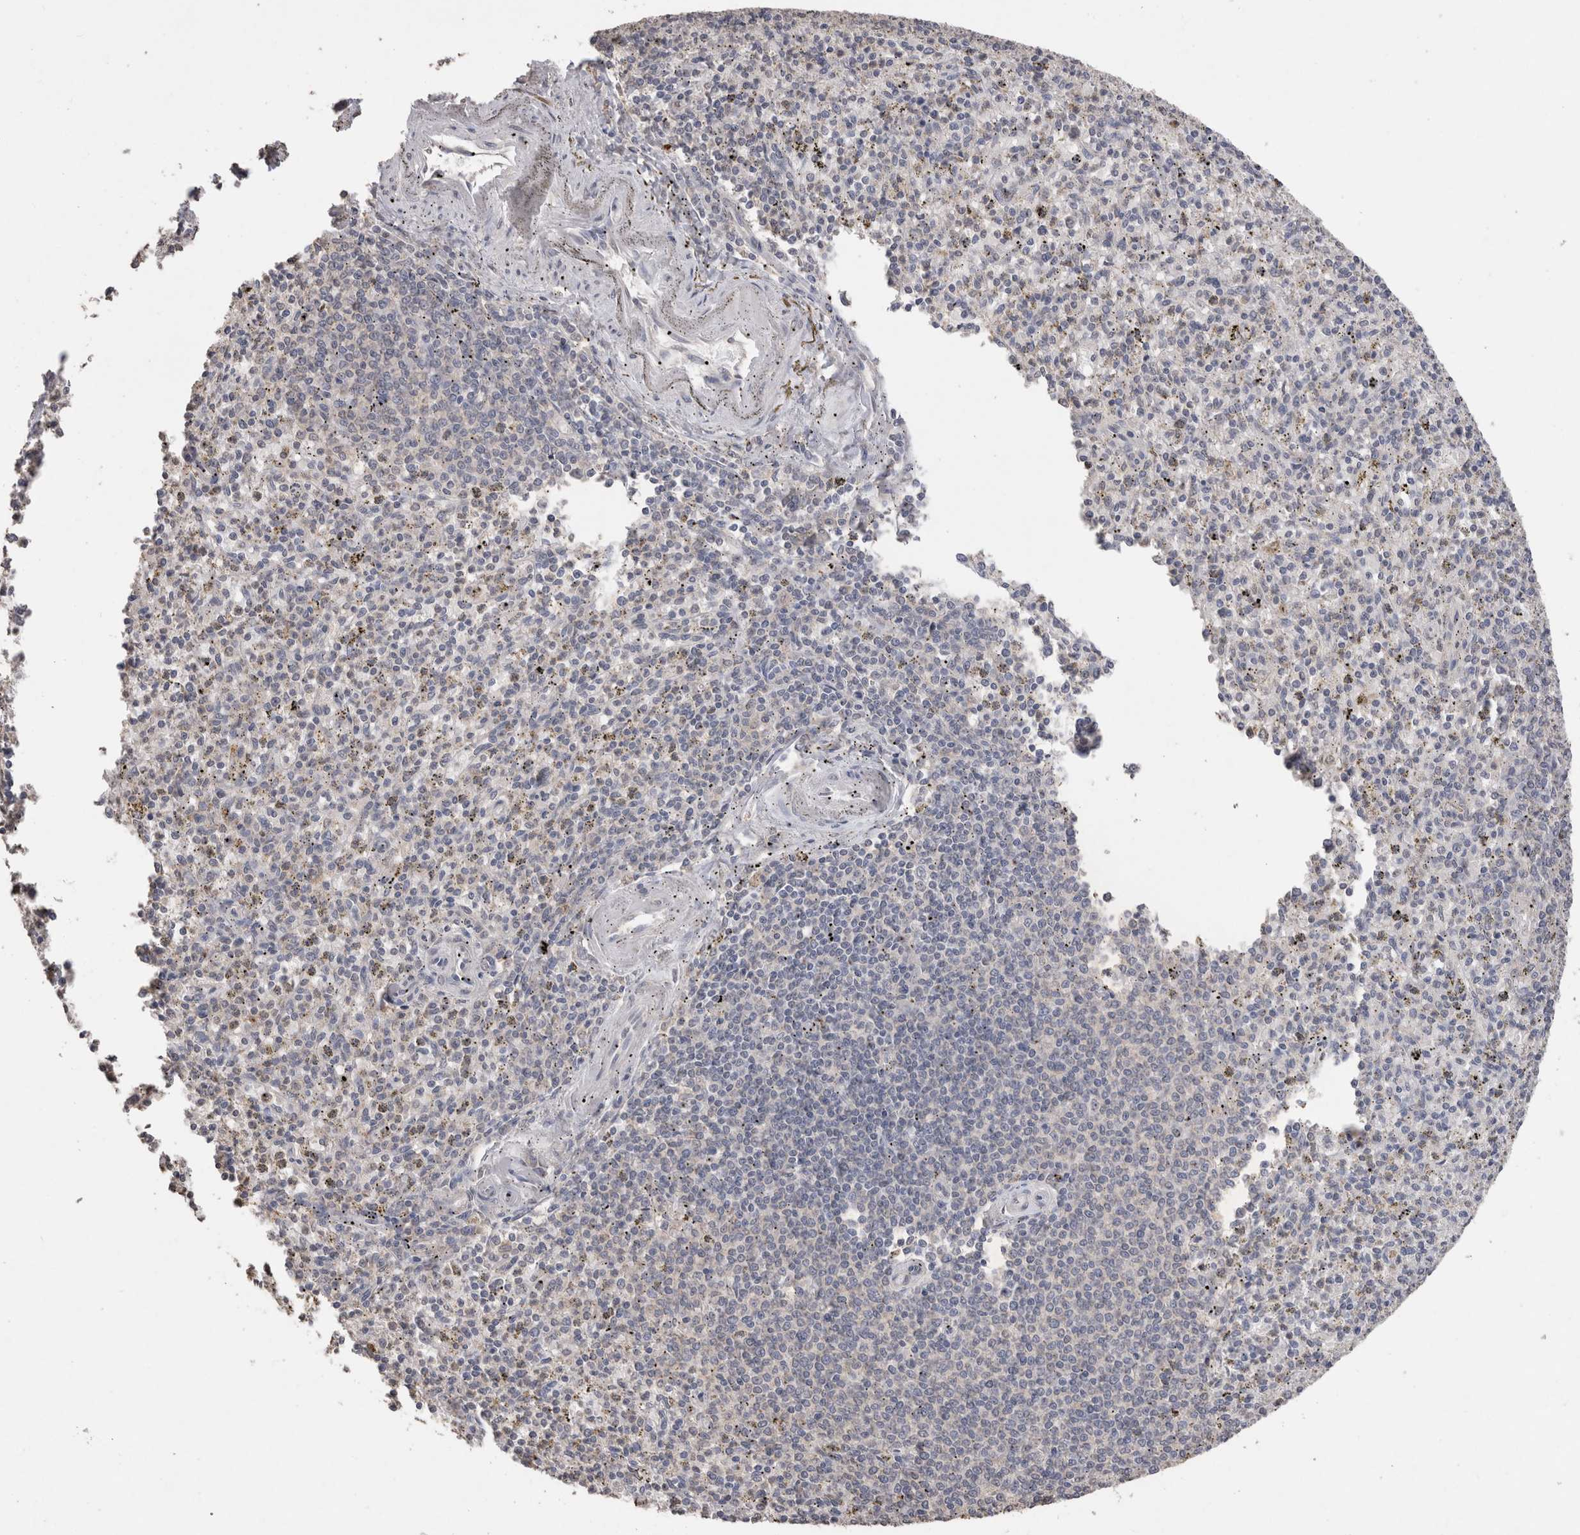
{"staining": {"intensity": "negative", "quantity": "none", "location": "none"}, "tissue": "spleen", "cell_type": "Cells in red pulp", "image_type": "normal", "snomed": [{"axis": "morphology", "description": "Normal tissue, NOS"}, {"axis": "topography", "description": "Spleen"}], "caption": "DAB immunohistochemical staining of normal spleen shows no significant expression in cells in red pulp. (Stains: DAB immunohistochemistry (IHC) with hematoxylin counter stain, Microscopy: brightfield microscopy at high magnification).", "gene": "CDH6", "patient": {"sex": "male", "age": 72}}